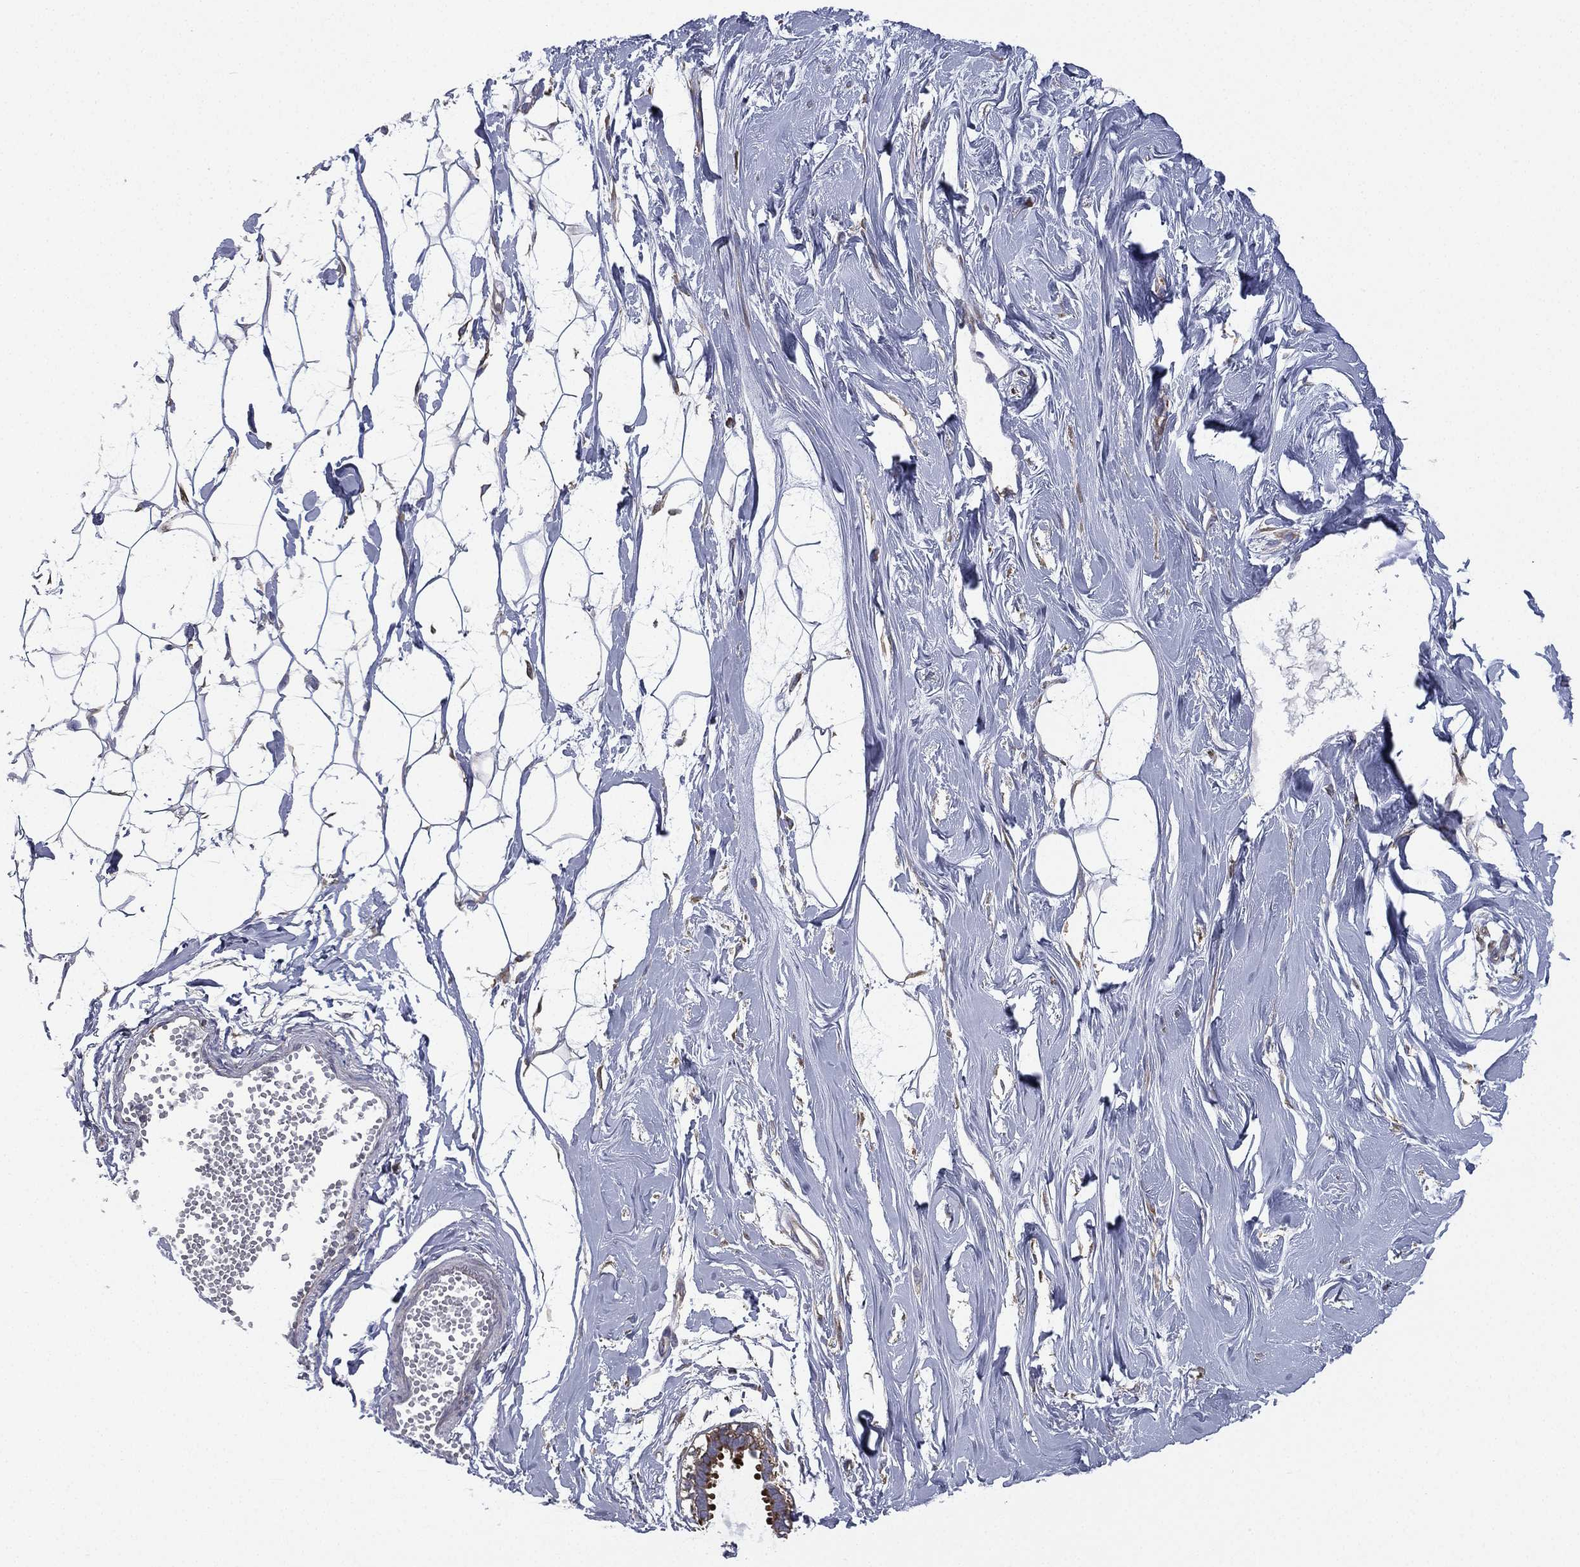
{"staining": {"intensity": "negative", "quantity": "none", "location": "none"}, "tissue": "breast", "cell_type": "Adipocytes", "image_type": "normal", "snomed": [{"axis": "morphology", "description": "Normal tissue, NOS"}, {"axis": "topography", "description": "Breast"}], "caption": "An immunohistochemistry micrograph of unremarkable breast is shown. There is no staining in adipocytes of breast. Brightfield microscopy of immunohistochemistry stained with DAB (3,3'-diaminobenzidine) (brown) and hematoxylin (blue), captured at high magnification.", "gene": "FARSA", "patient": {"sex": "female", "age": 49}}